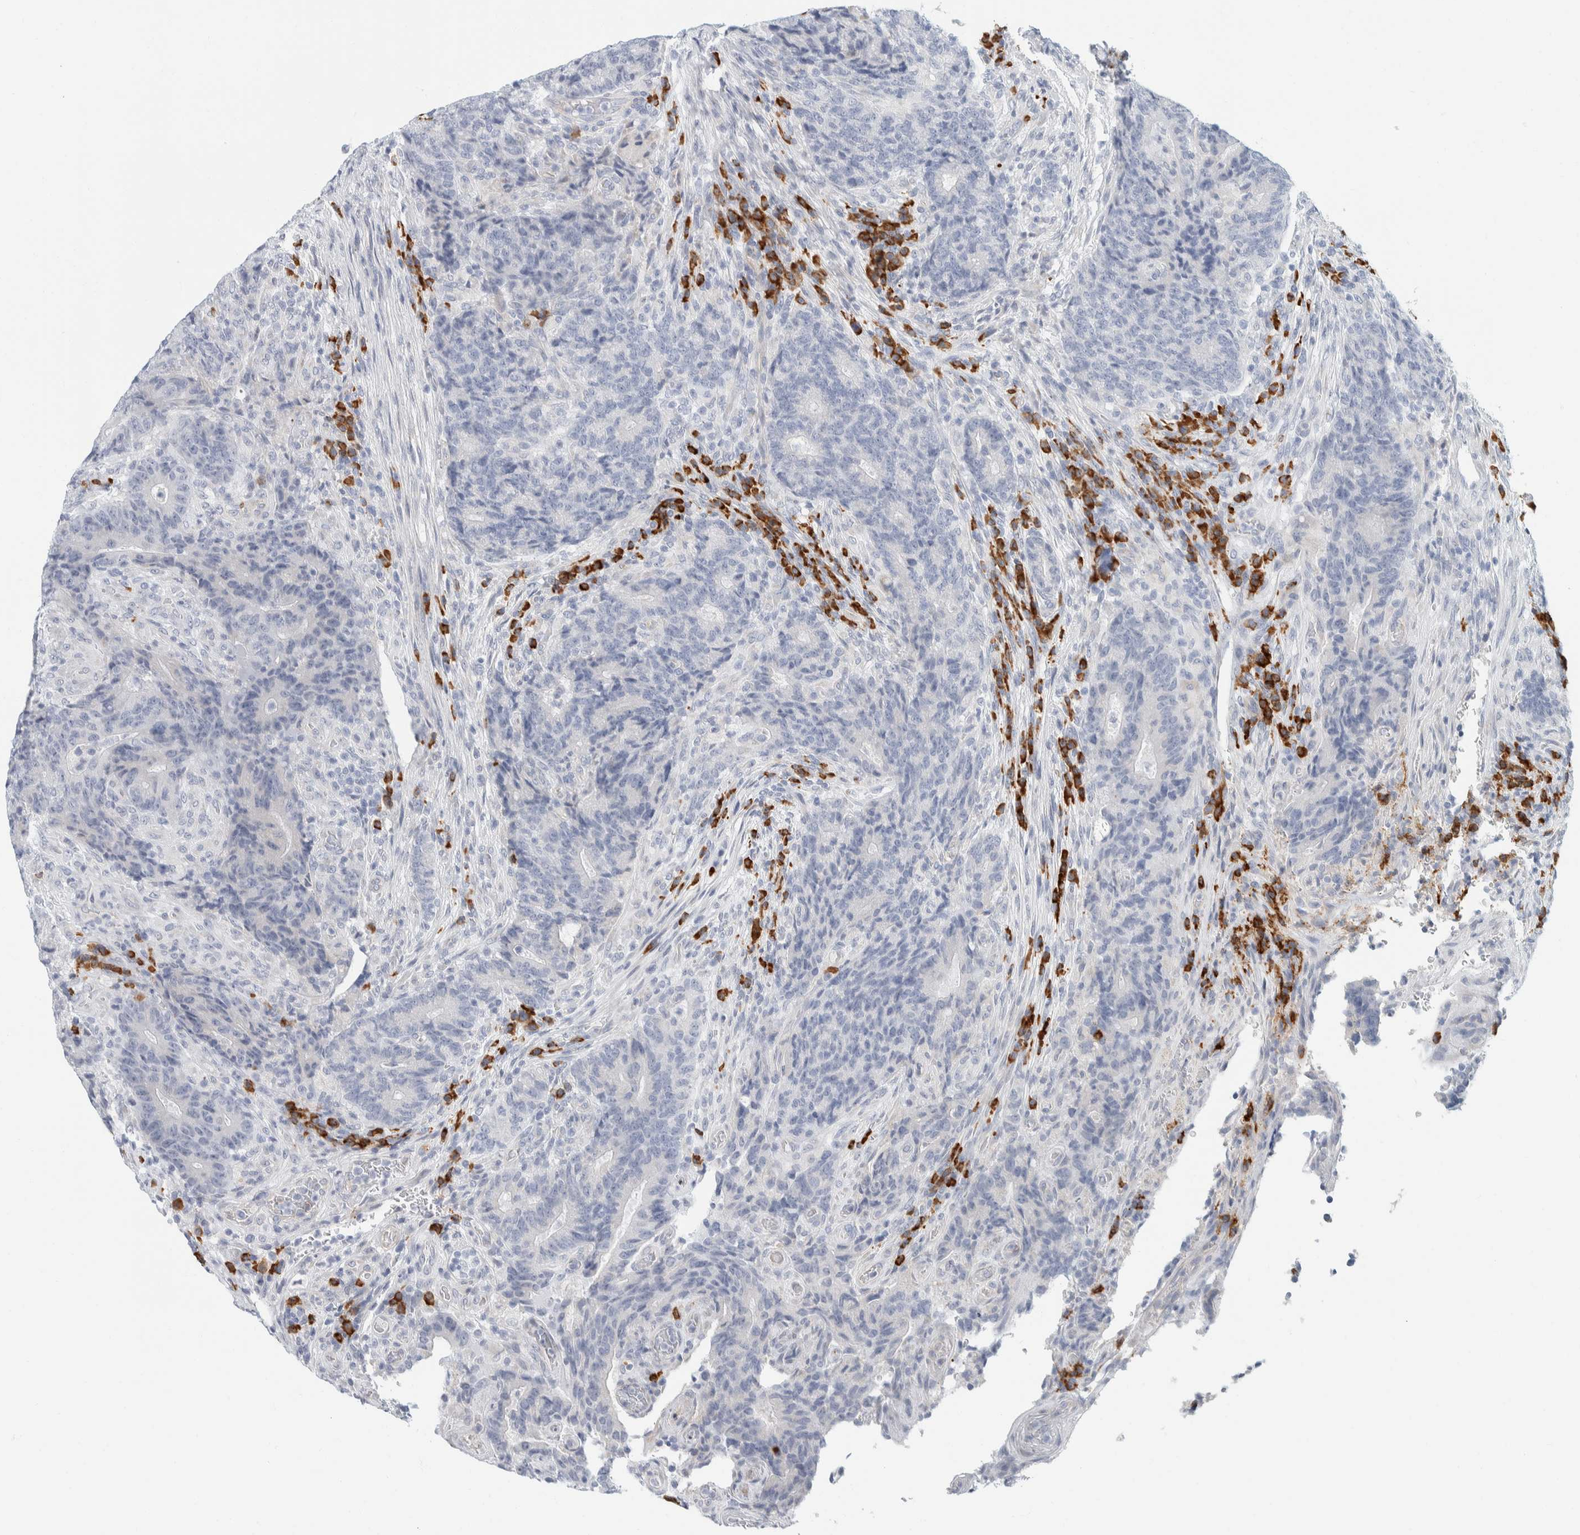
{"staining": {"intensity": "negative", "quantity": "none", "location": "none"}, "tissue": "colorectal cancer", "cell_type": "Tumor cells", "image_type": "cancer", "snomed": [{"axis": "morphology", "description": "Normal tissue, NOS"}, {"axis": "morphology", "description": "Adenocarcinoma, NOS"}, {"axis": "topography", "description": "Colon"}], "caption": "Human colorectal cancer stained for a protein using immunohistochemistry displays no expression in tumor cells.", "gene": "ARHGAP27", "patient": {"sex": "female", "age": 75}}